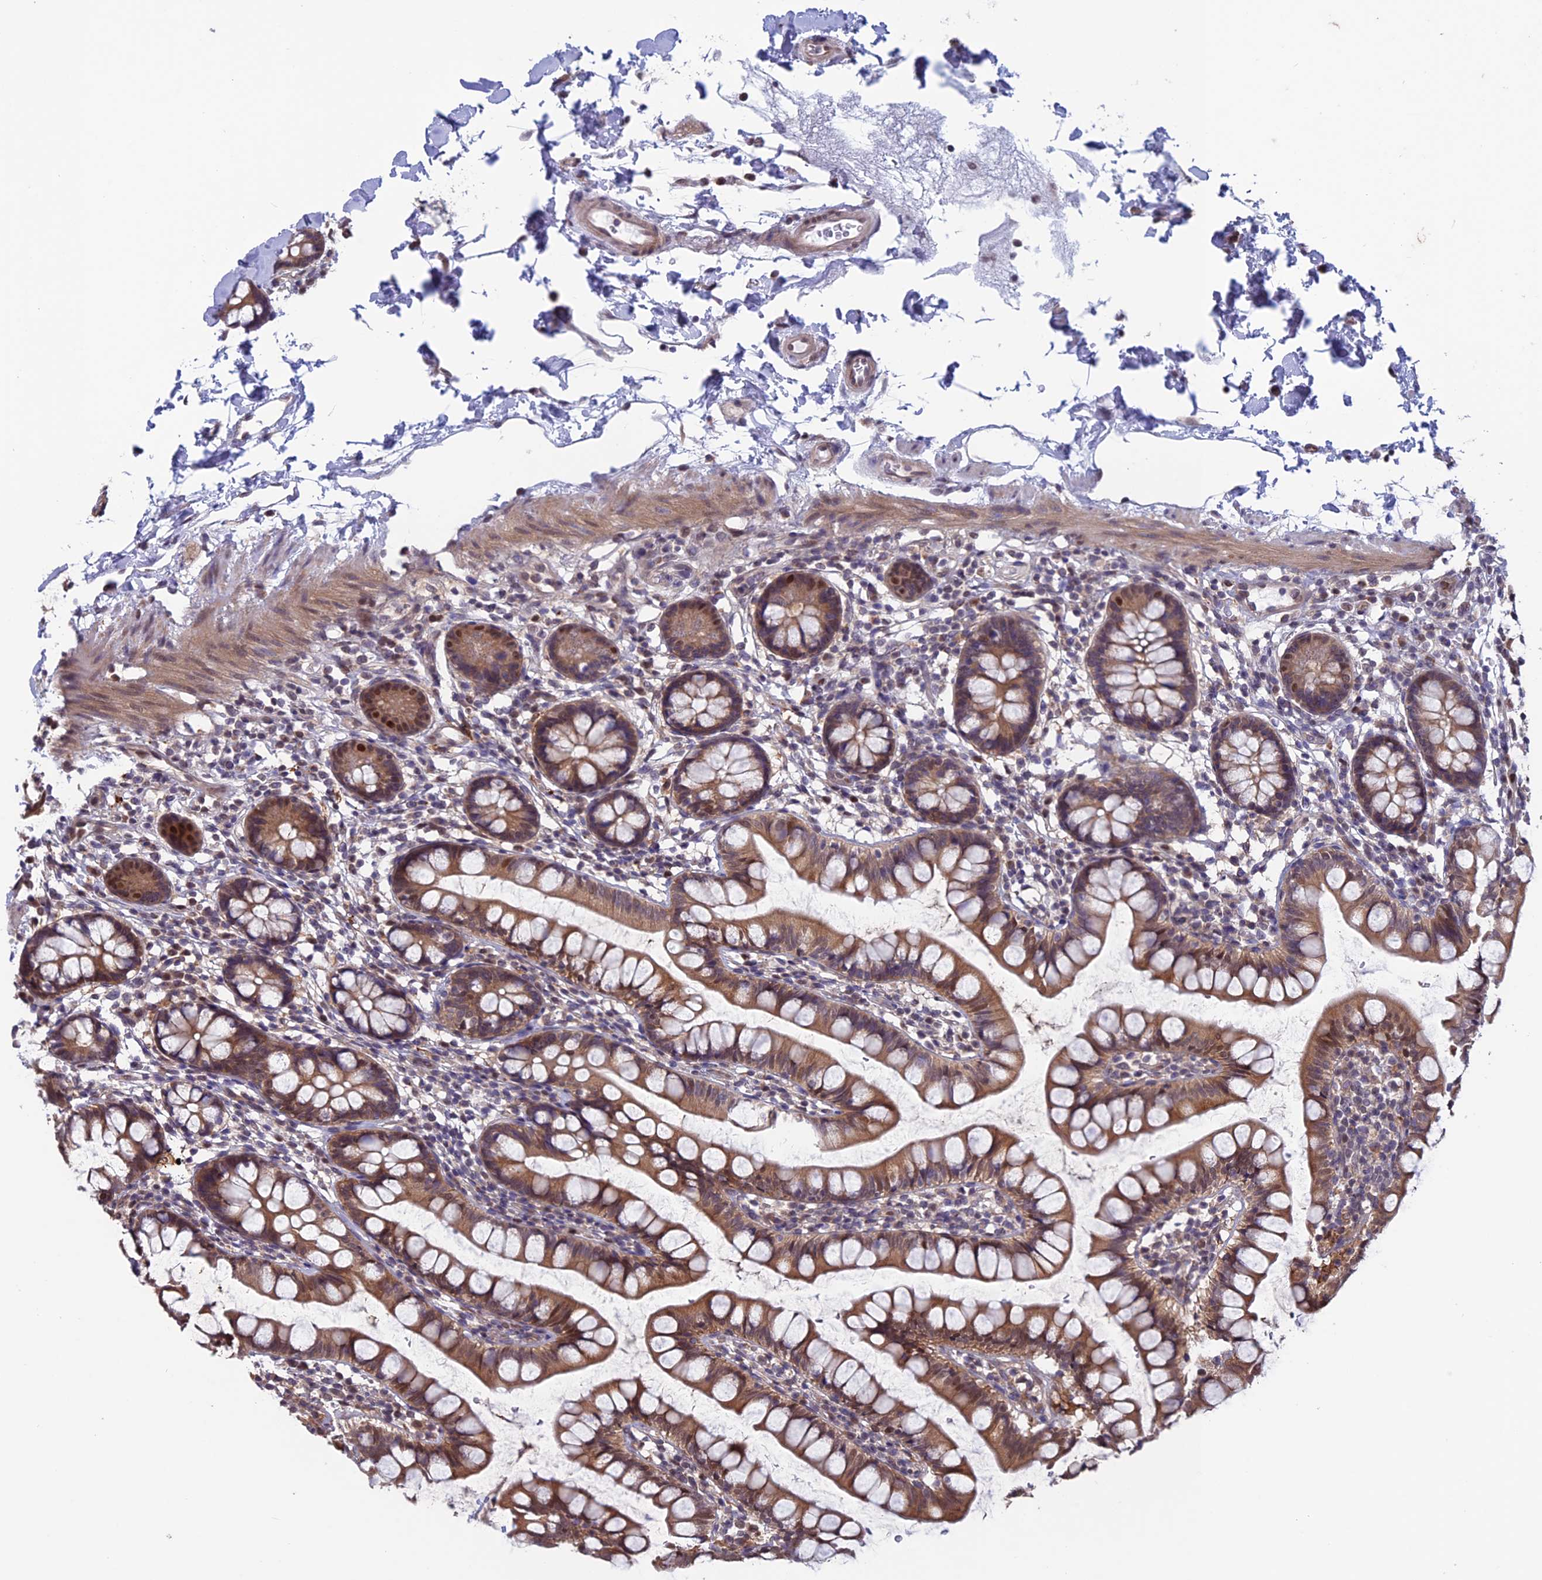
{"staining": {"intensity": "moderate", "quantity": "25%-75%", "location": "cytoplasmic/membranous,nuclear"}, "tissue": "small intestine", "cell_type": "Glandular cells", "image_type": "normal", "snomed": [{"axis": "morphology", "description": "Normal tissue, NOS"}, {"axis": "topography", "description": "Small intestine"}], "caption": "IHC histopathology image of benign small intestine stained for a protein (brown), which reveals medium levels of moderate cytoplasmic/membranous,nuclear positivity in approximately 25%-75% of glandular cells.", "gene": "MAST2", "patient": {"sex": "female", "age": 84}}